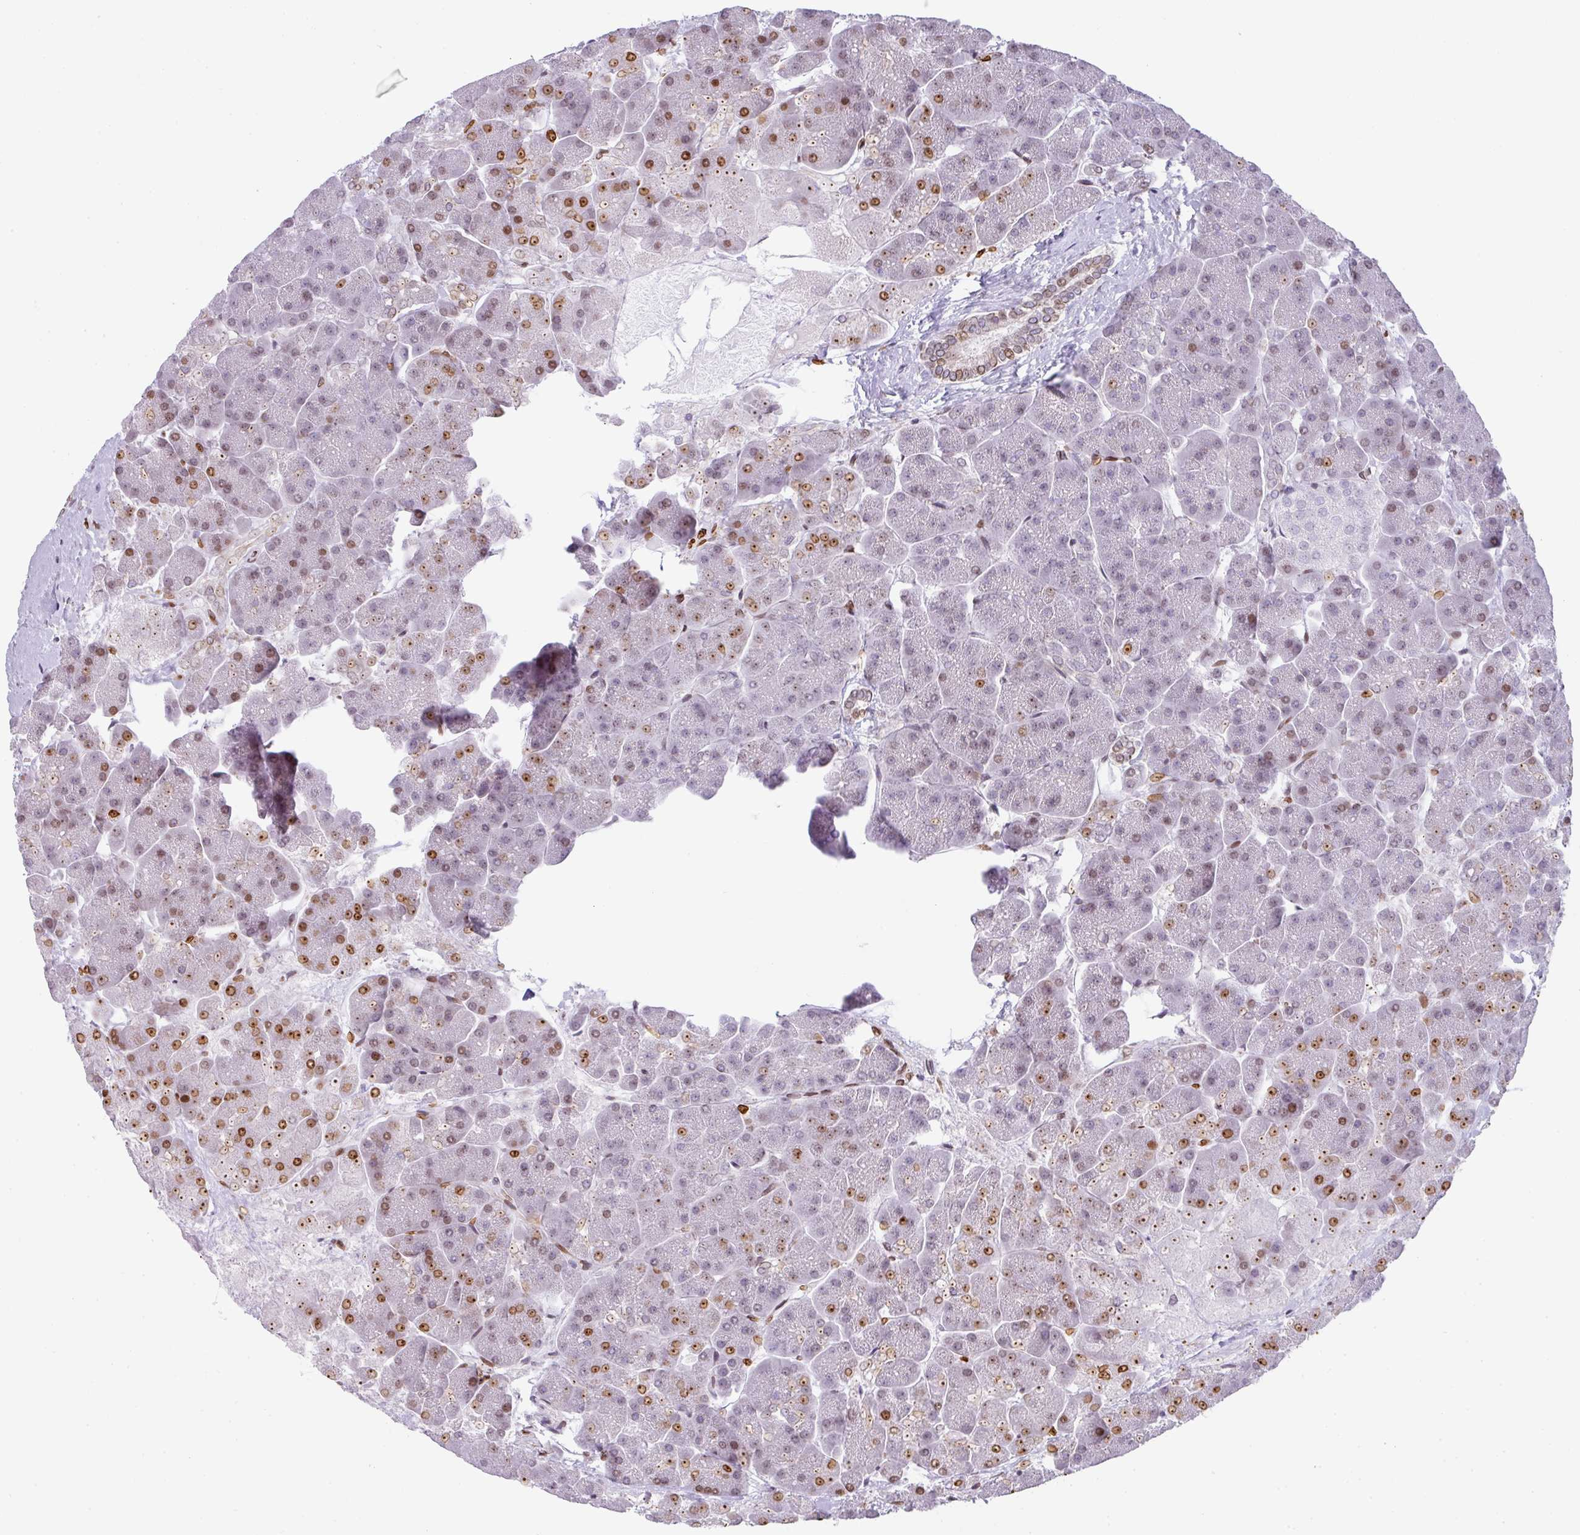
{"staining": {"intensity": "moderate", "quantity": "25%-75%", "location": "nuclear"}, "tissue": "pancreas", "cell_type": "Exocrine glandular cells", "image_type": "normal", "snomed": [{"axis": "morphology", "description": "Normal tissue, NOS"}, {"axis": "topography", "description": "Pancreas"}, {"axis": "topography", "description": "Peripheral nerve tissue"}], "caption": "Immunohistochemistry (IHC) (DAB (3,3'-diaminobenzidine)) staining of benign human pancreas displays moderate nuclear protein expression in approximately 25%-75% of exocrine glandular cells. Using DAB (brown) and hematoxylin (blue) stains, captured at high magnification using brightfield microscopy.", "gene": "PLK1", "patient": {"sex": "male", "age": 54}}